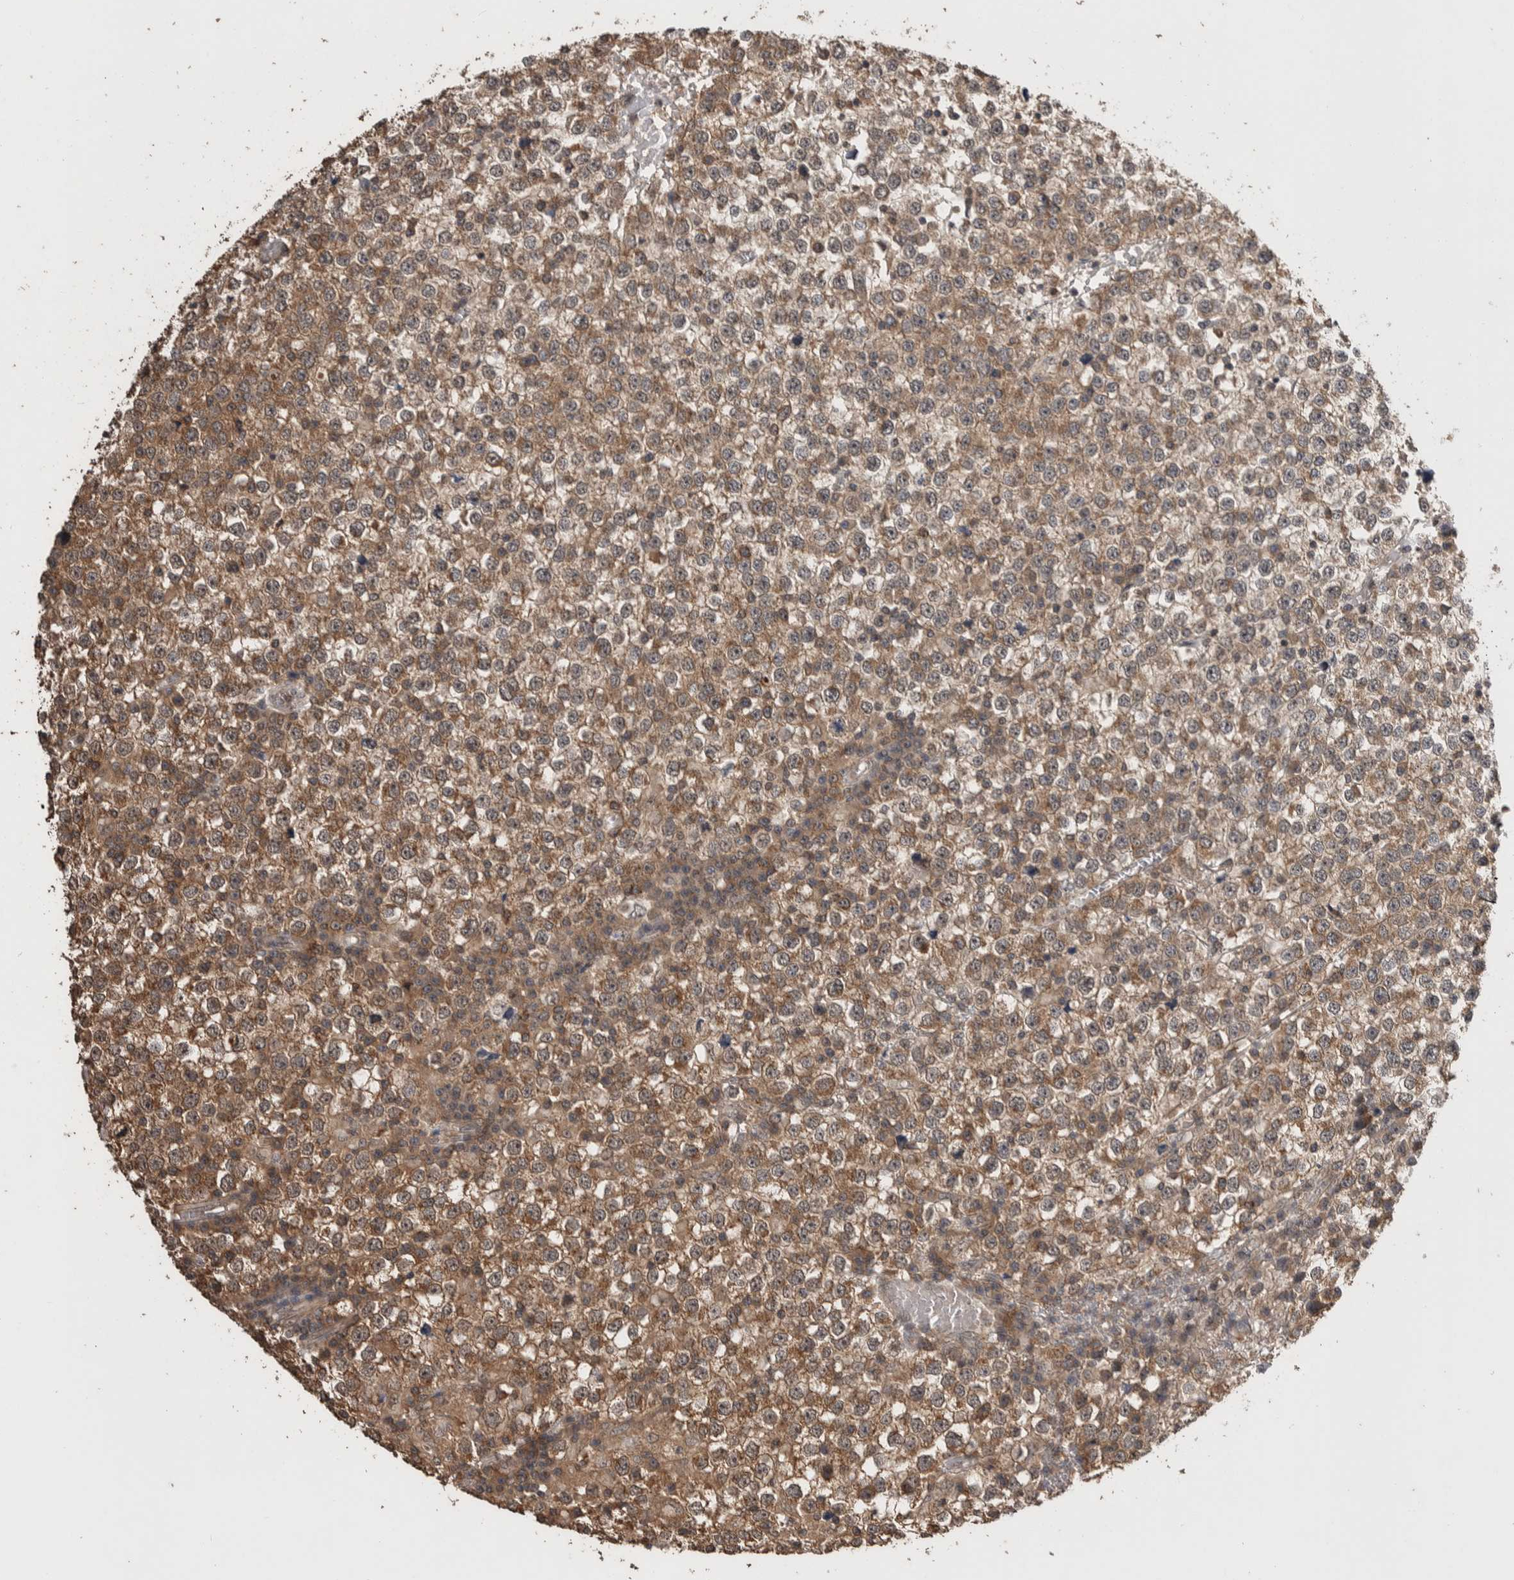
{"staining": {"intensity": "moderate", "quantity": "25%-75%", "location": "cytoplasmic/membranous"}, "tissue": "testis cancer", "cell_type": "Tumor cells", "image_type": "cancer", "snomed": [{"axis": "morphology", "description": "Seminoma, NOS"}, {"axis": "topography", "description": "Testis"}], "caption": "A photomicrograph showing moderate cytoplasmic/membranous staining in approximately 25%-75% of tumor cells in testis cancer (seminoma), as visualized by brown immunohistochemical staining.", "gene": "DVL2", "patient": {"sex": "male", "age": 65}}